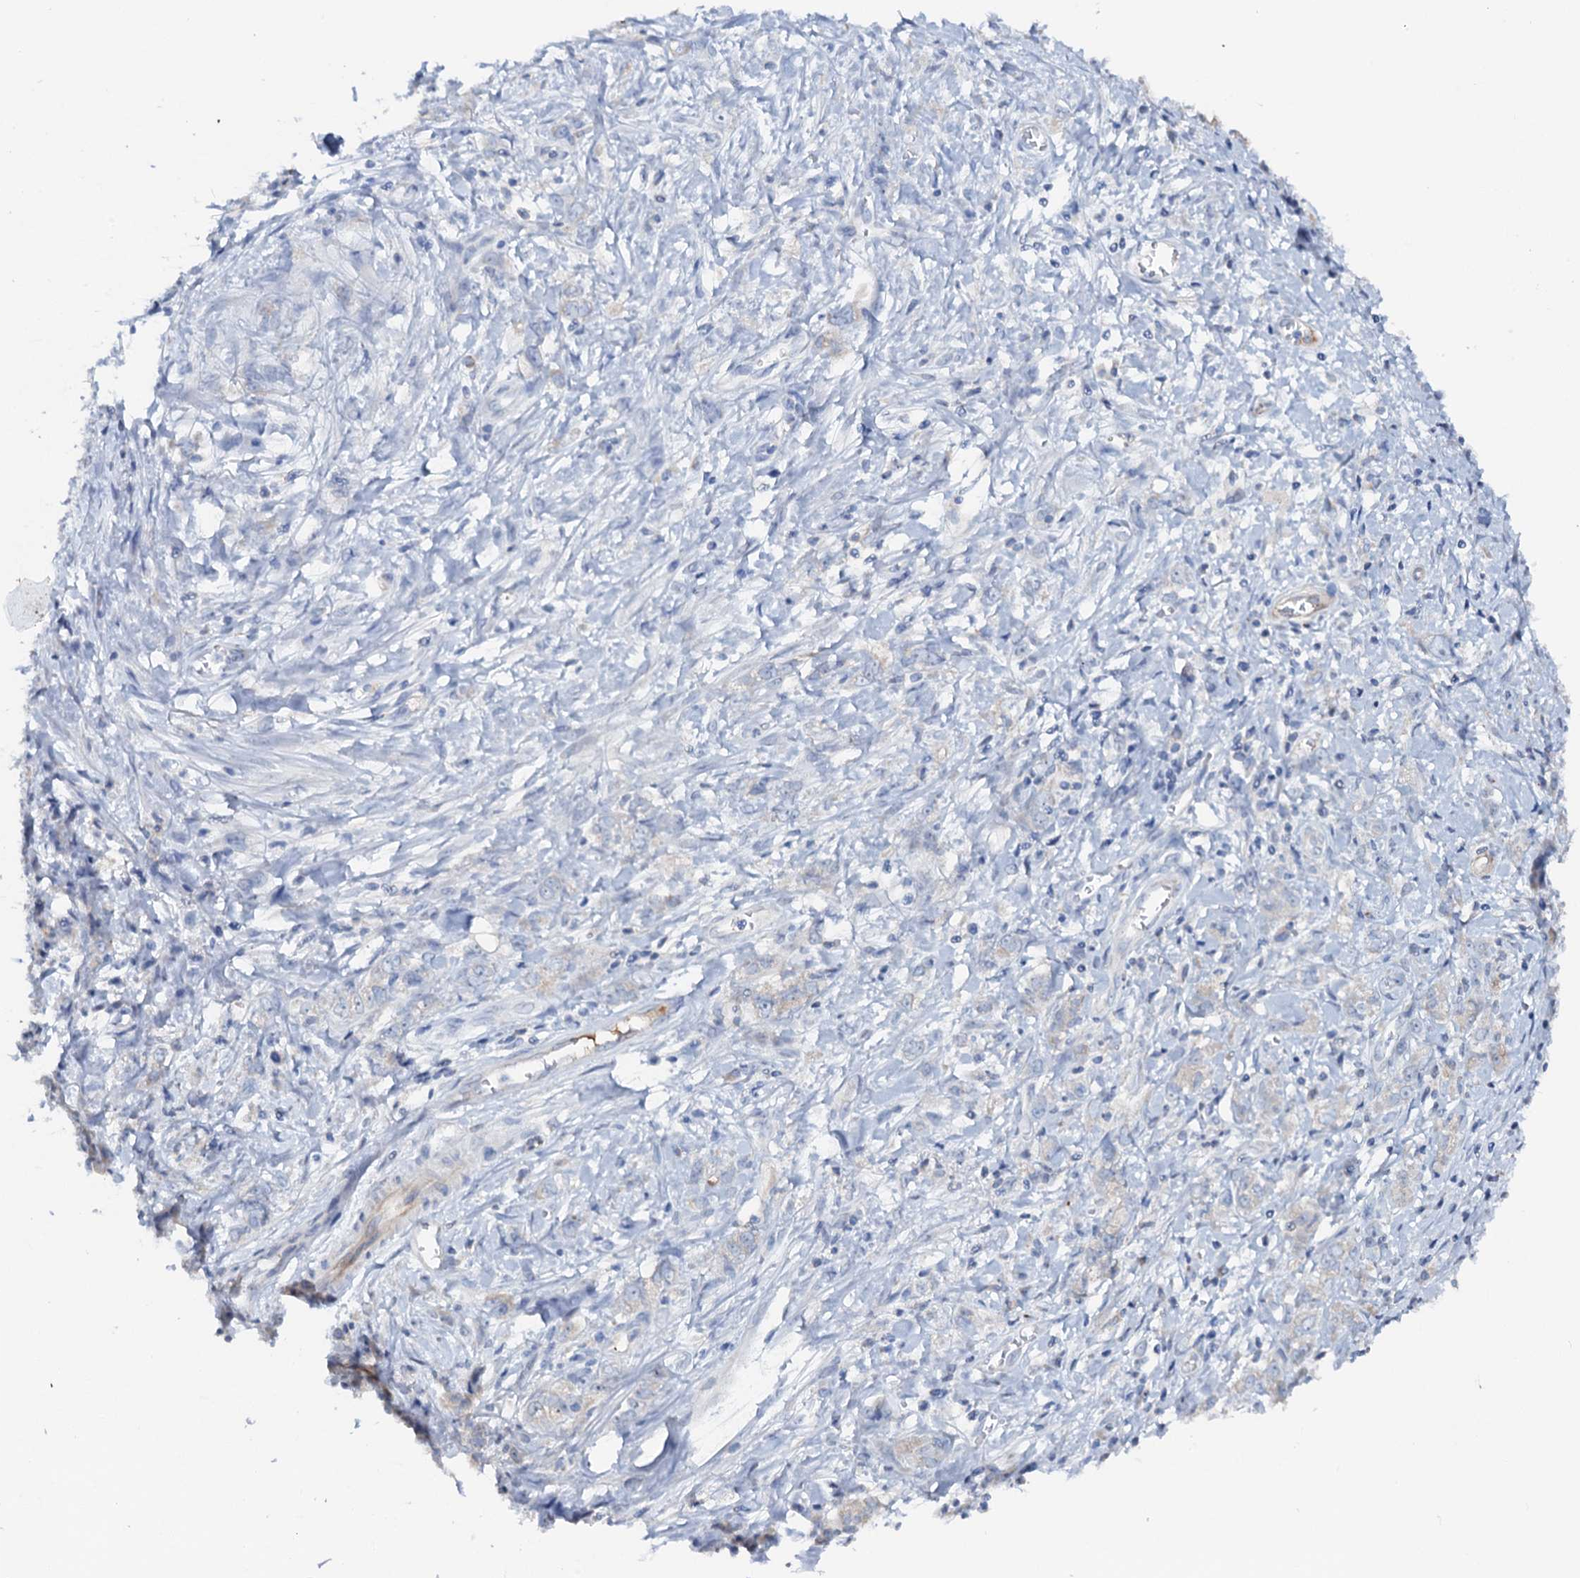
{"staining": {"intensity": "negative", "quantity": "none", "location": "none"}, "tissue": "stomach cancer", "cell_type": "Tumor cells", "image_type": "cancer", "snomed": [{"axis": "morphology", "description": "Adenocarcinoma, NOS"}, {"axis": "topography", "description": "Stomach"}], "caption": "IHC of human stomach cancer exhibits no expression in tumor cells.", "gene": "PLLP", "patient": {"sex": "female", "age": 76}}